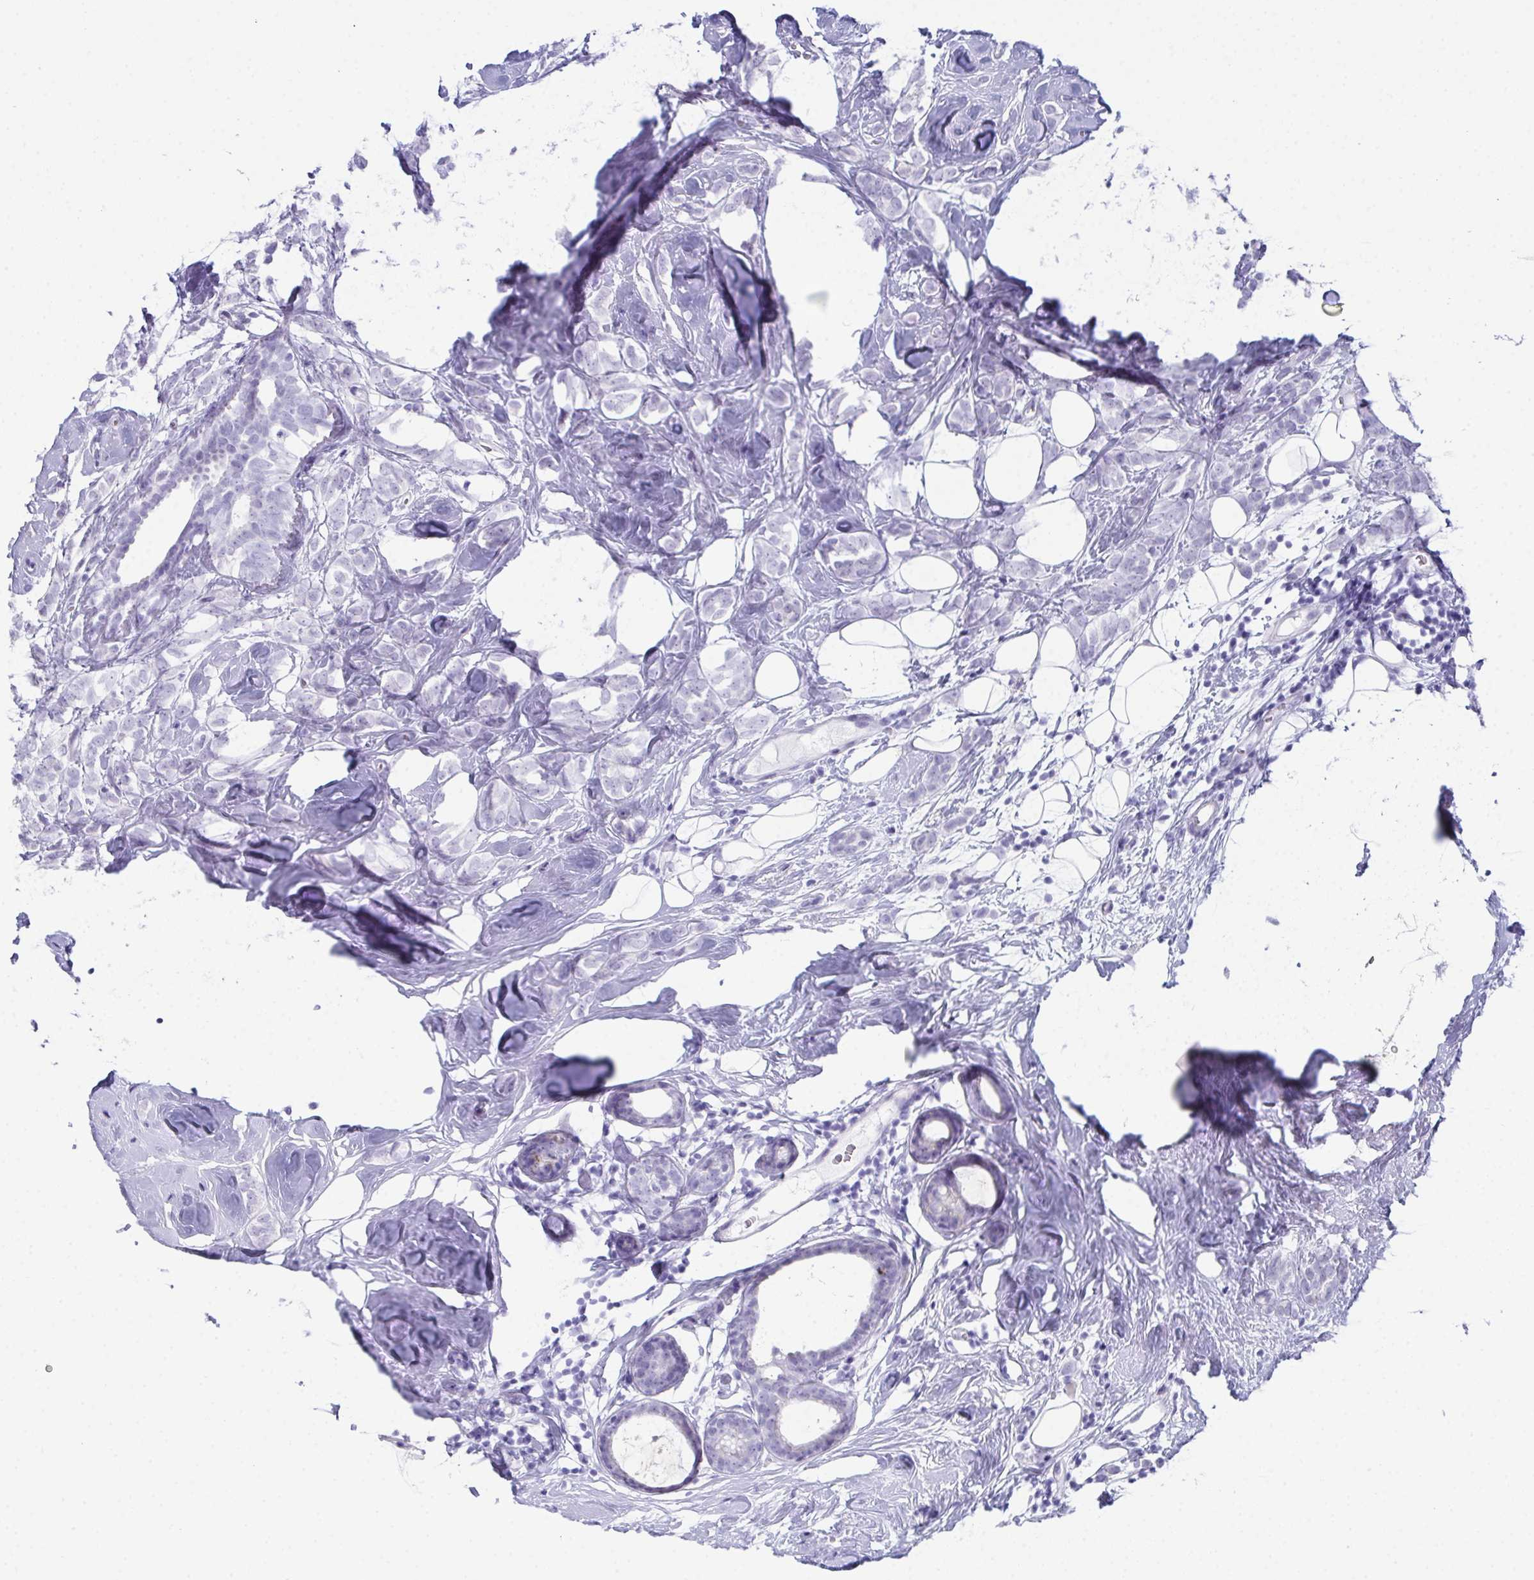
{"staining": {"intensity": "negative", "quantity": "none", "location": "none"}, "tissue": "breast cancer", "cell_type": "Tumor cells", "image_type": "cancer", "snomed": [{"axis": "morphology", "description": "Lobular carcinoma"}, {"axis": "topography", "description": "Breast"}], "caption": "An image of human breast lobular carcinoma is negative for staining in tumor cells.", "gene": "TEX19", "patient": {"sex": "female", "age": 49}}